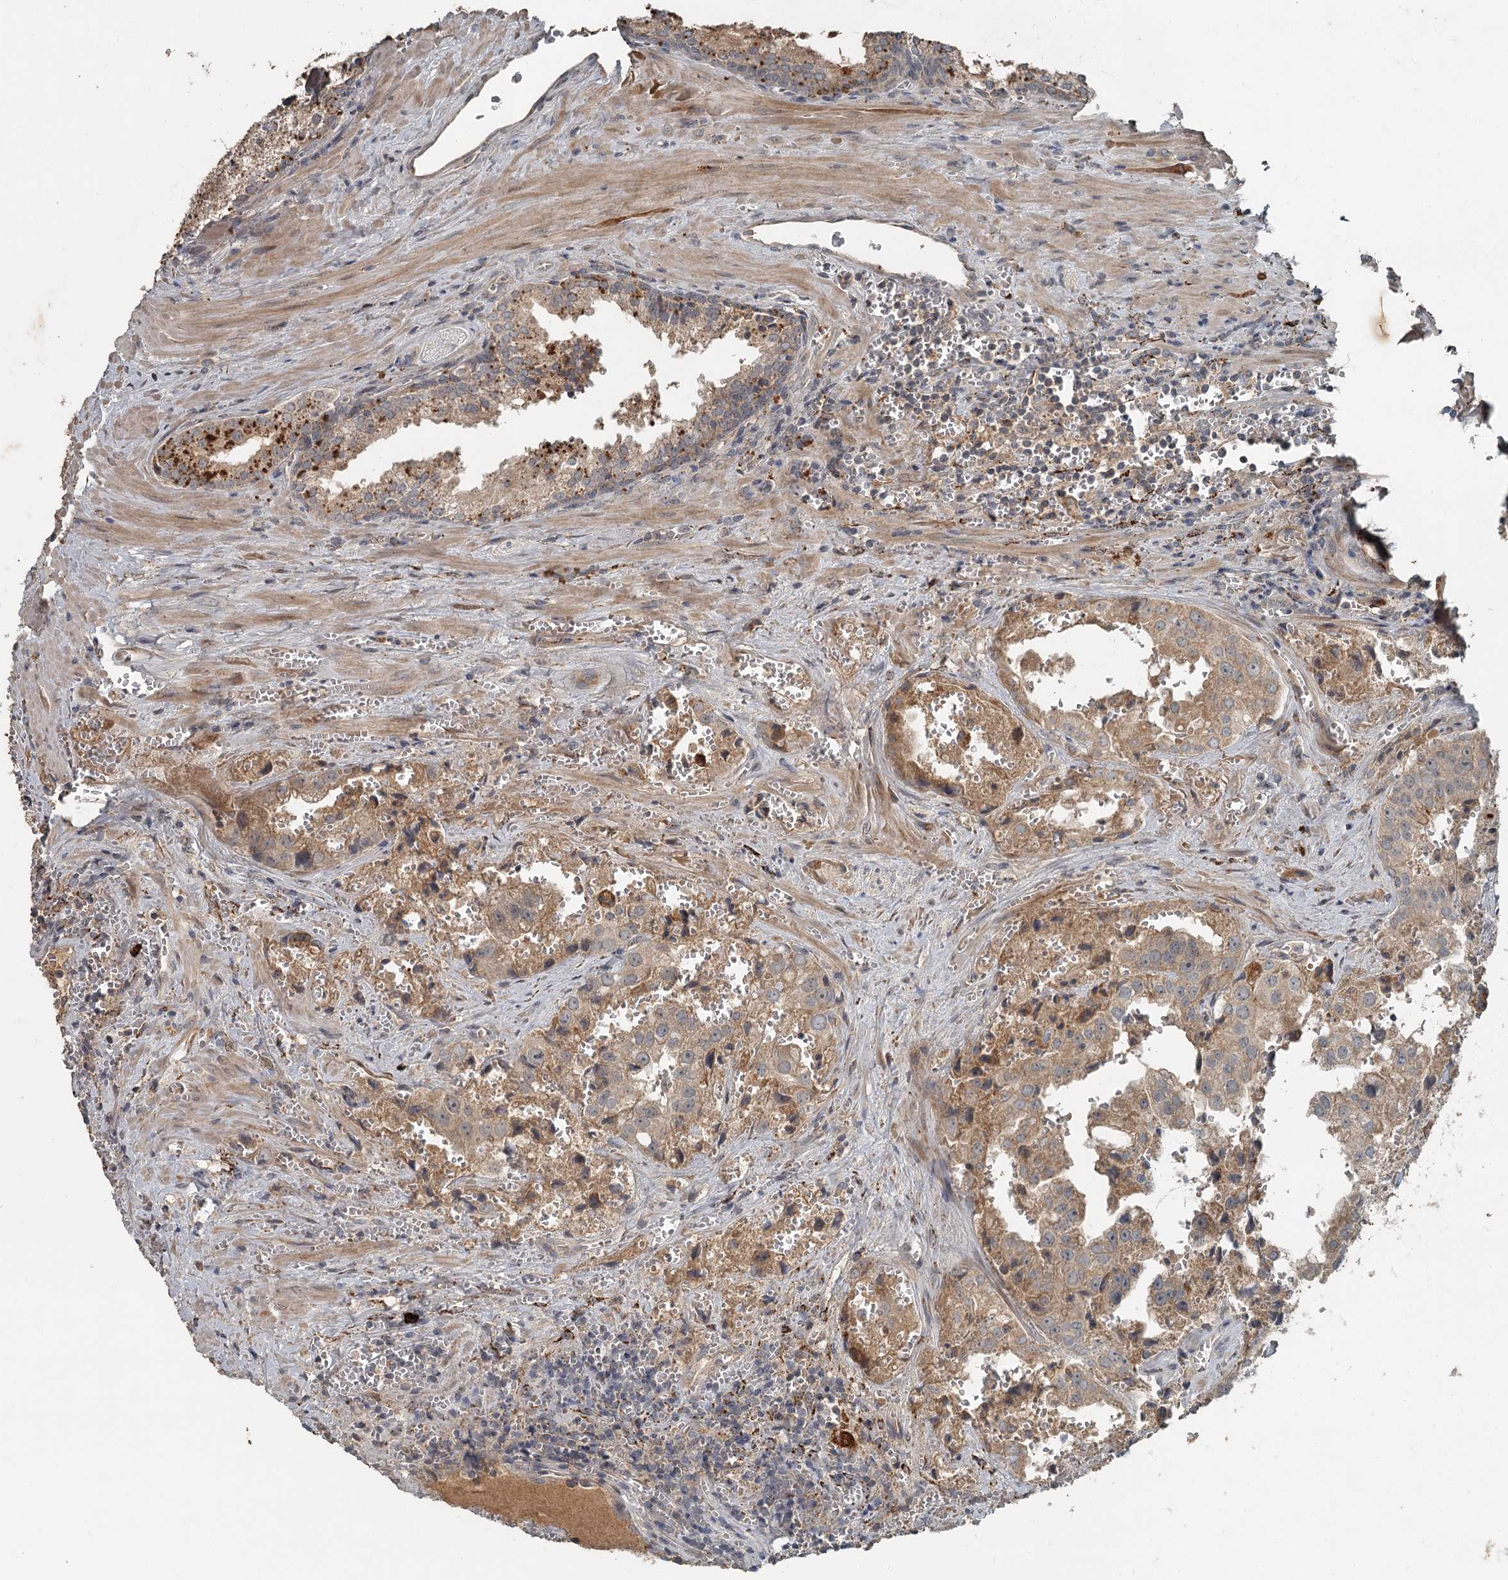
{"staining": {"intensity": "moderate", "quantity": "25%-75%", "location": "cytoplasmic/membranous"}, "tissue": "prostate cancer", "cell_type": "Tumor cells", "image_type": "cancer", "snomed": [{"axis": "morphology", "description": "Adenocarcinoma, High grade"}, {"axis": "topography", "description": "Prostate"}], "caption": "Human adenocarcinoma (high-grade) (prostate) stained for a protein (brown) reveals moderate cytoplasmic/membranous positive staining in approximately 25%-75% of tumor cells.", "gene": "SLC39A8", "patient": {"sex": "male", "age": 68}}